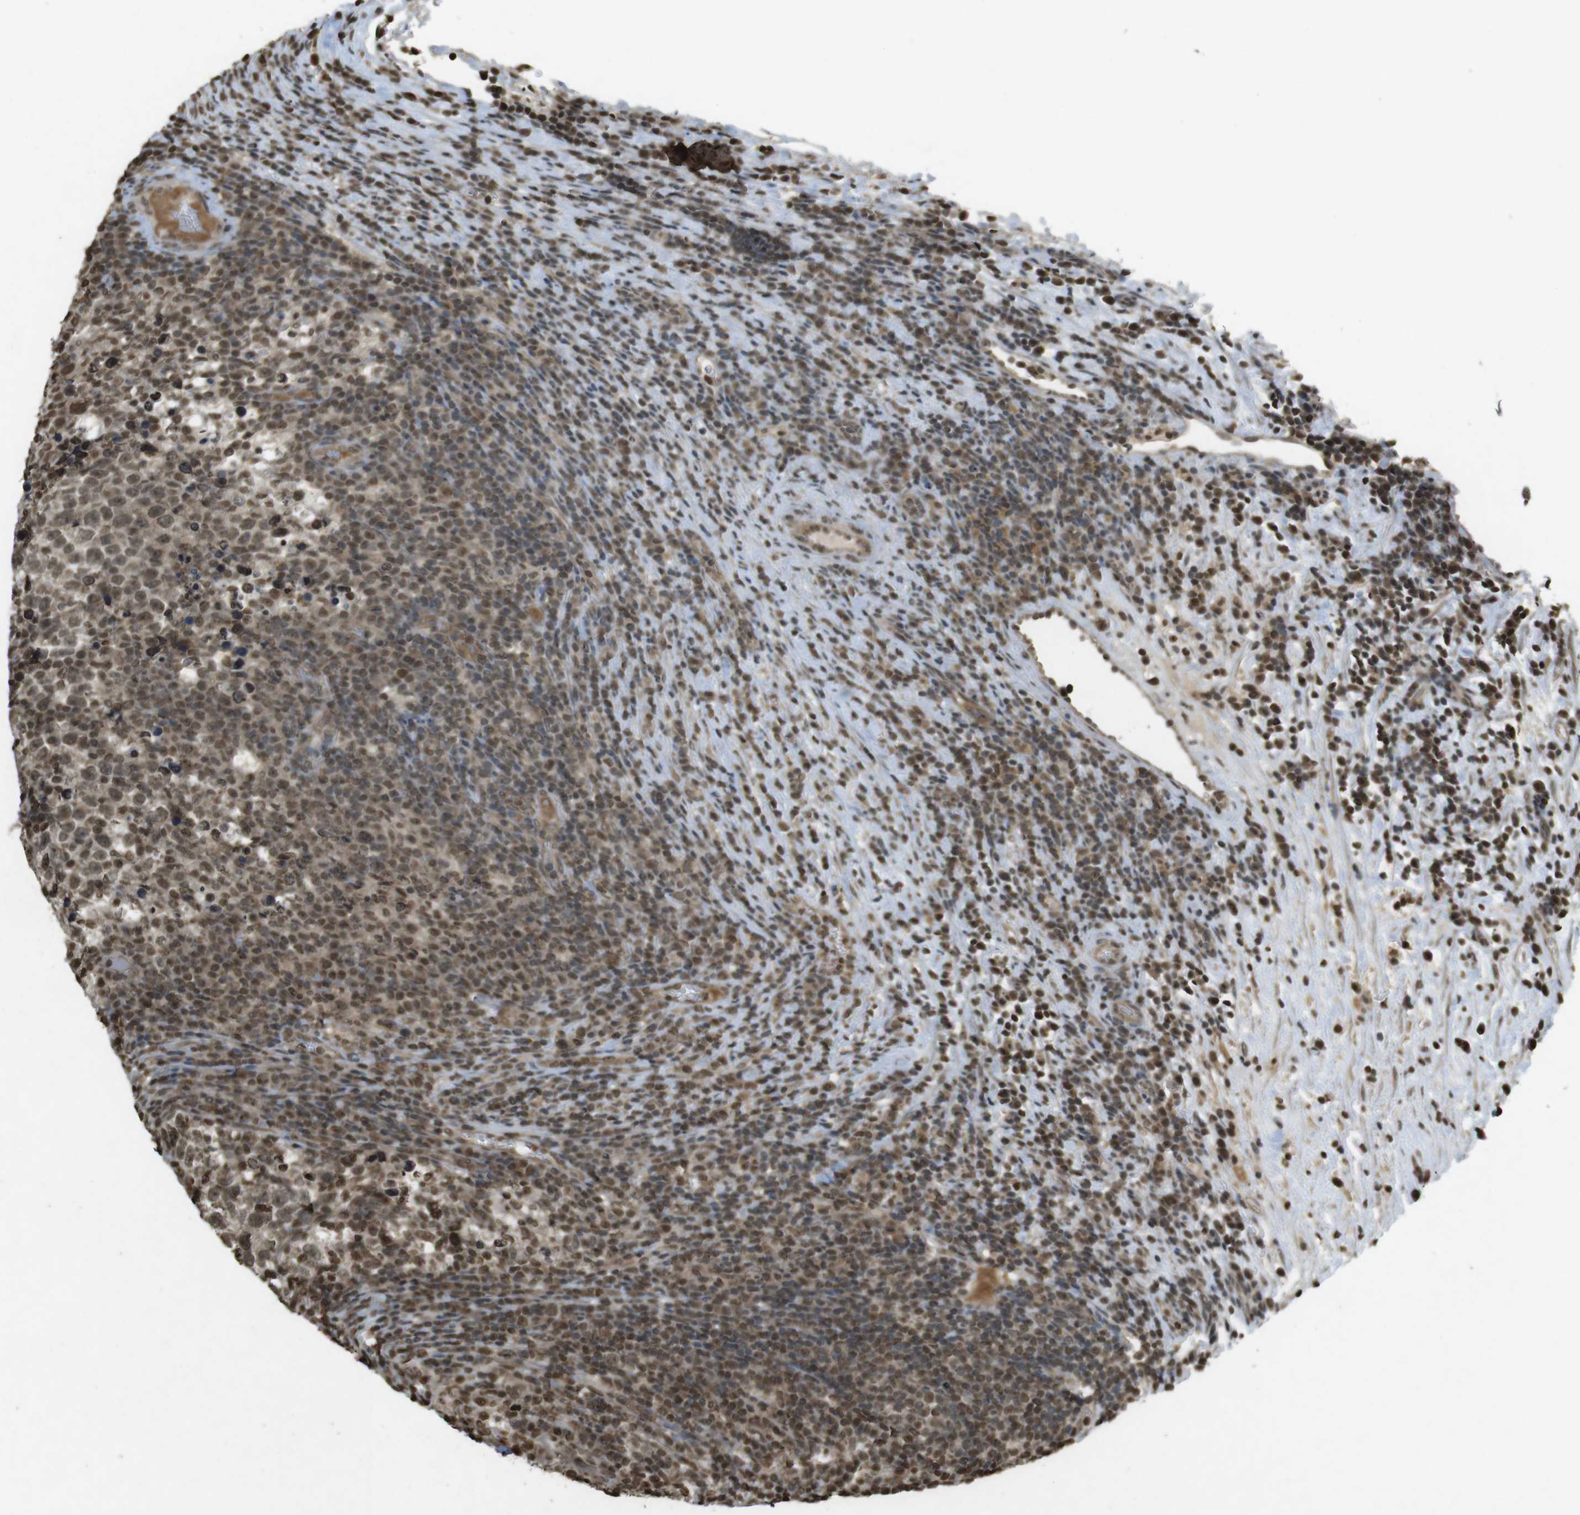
{"staining": {"intensity": "moderate", "quantity": ">75%", "location": "nuclear"}, "tissue": "testis cancer", "cell_type": "Tumor cells", "image_type": "cancer", "snomed": [{"axis": "morphology", "description": "Normal tissue, NOS"}, {"axis": "morphology", "description": "Seminoma, NOS"}, {"axis": "topography", "description": "Testis"}], "caption": "High-power microscopy captured an IHC histopathology image of testis seminoma, revealing moderate nuclear positivity in about >75% of tumor cells.", "gene": "ORC4", "patient": {"sex": "male", "age": 43}}